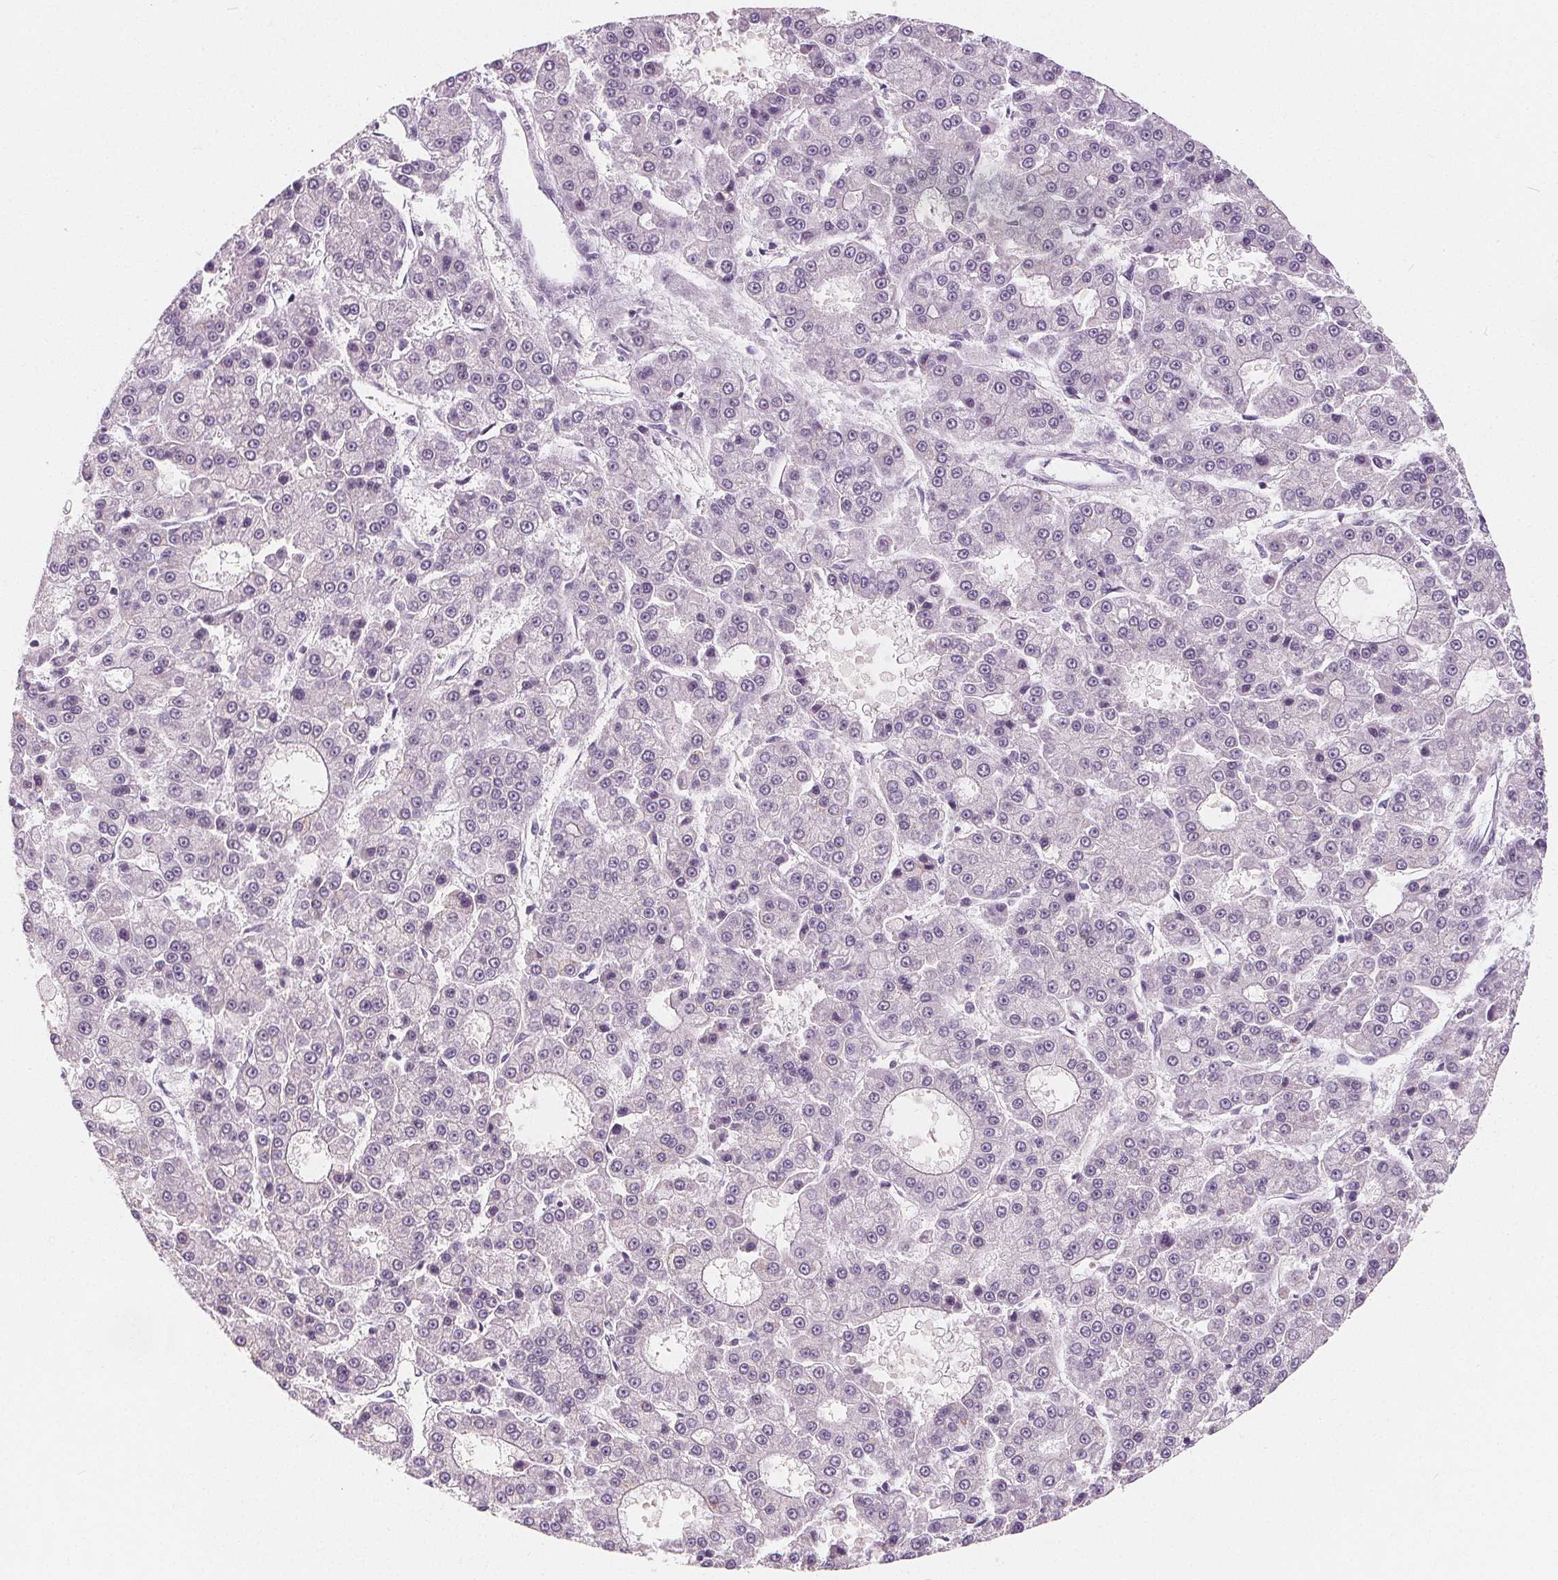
{"staining": {"intensity": "negative", "quantity": "none", "location": "none"}, "tissue": "liver cancer", "cell_type": "Tumor cells", "image_type": "cancer", "snomed": [{"axis": "morphology", "description": "Carcinoma, Hepatocellular, NOS"}, {"axis": "topography", "description": "Liver"}], "caption": "Protein analysis of liver cancer (hepatocellular carcinoma) exhibits no significant positivity in tumor cells.", "gene": "DBX2", "patient": {"sex": "male", "age": 70}}